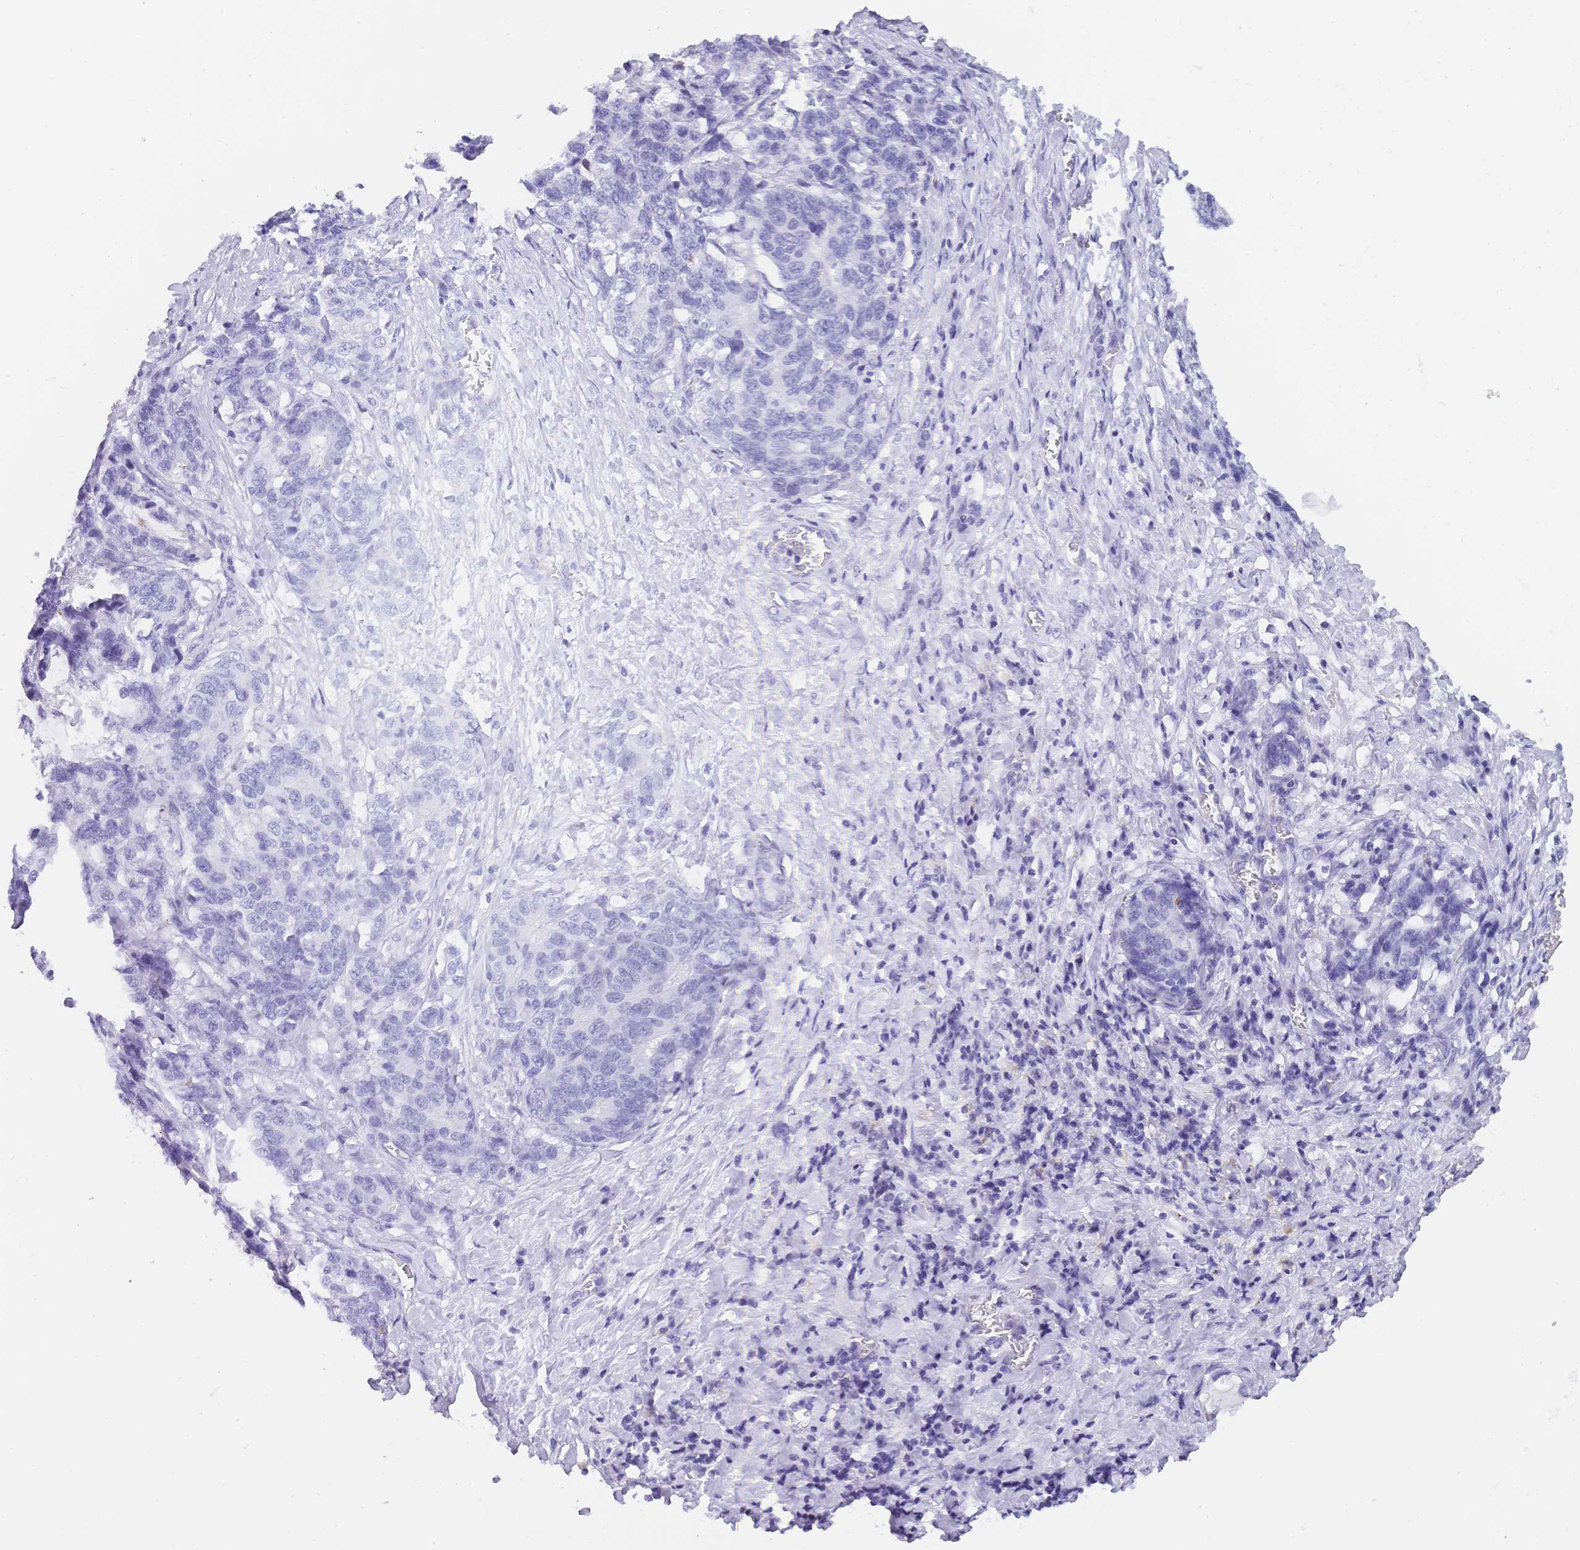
{"staining": {"intensity": "negative", "quantity": "none", "location": "none"}, "tissue": "stomach cancer", "cell_type": "Tumor cells", "image_type": "cancer", "snomed": [{"axis": "morphology", "description": "Normal tissue, NOS"}, {"axis": "morphology", "description": "Adenocarcinoma, NOS"}, {"axis": "topography", "description": "Stomach"}], "caption": "This is an immunohistochemistry (IHC) histopathology image of human adenocarcinoma (stomach). There is no positivity in tumor cells.", "gene": "MUC21", "patient": {"sex": "female", "age": 64}}